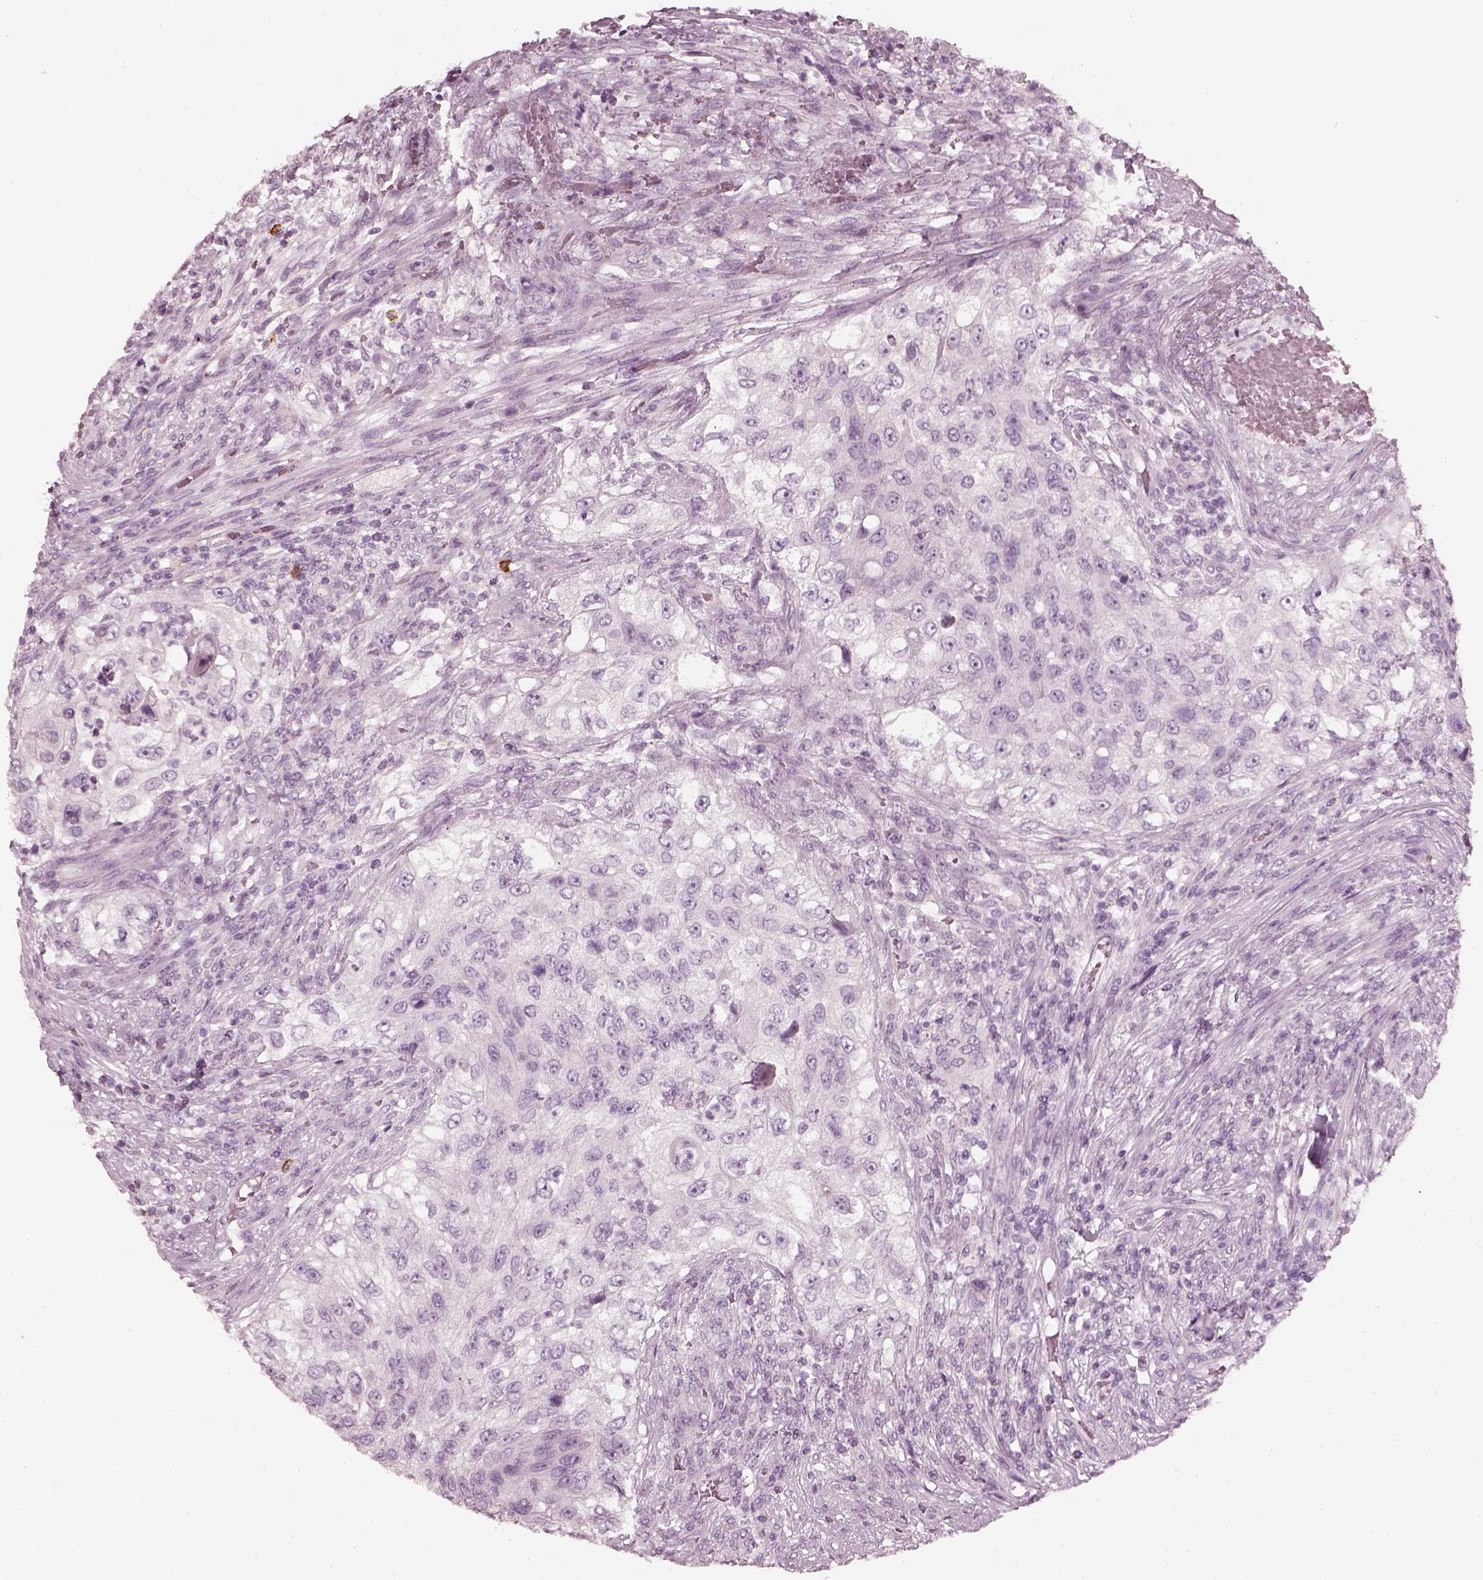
{"staining": {"intensity": "negative", "quantity": "none", "location": "none"}, "tissue": "urothelial cancer", "cell_type": "Tumor cells", "image_type": "cancer", "snomed": [{"axis": "morphology", "description": "Urothelial carcinoma, High grade"}, {"axis": "topography", "description": "Urinary bladder"}], "caption": "Immunohistochemical staining of urothelial cancer exhibits no significant staining in tumor cells.", "gene": "CNTN1", "patient": {"sex": "female", "age": 60}}